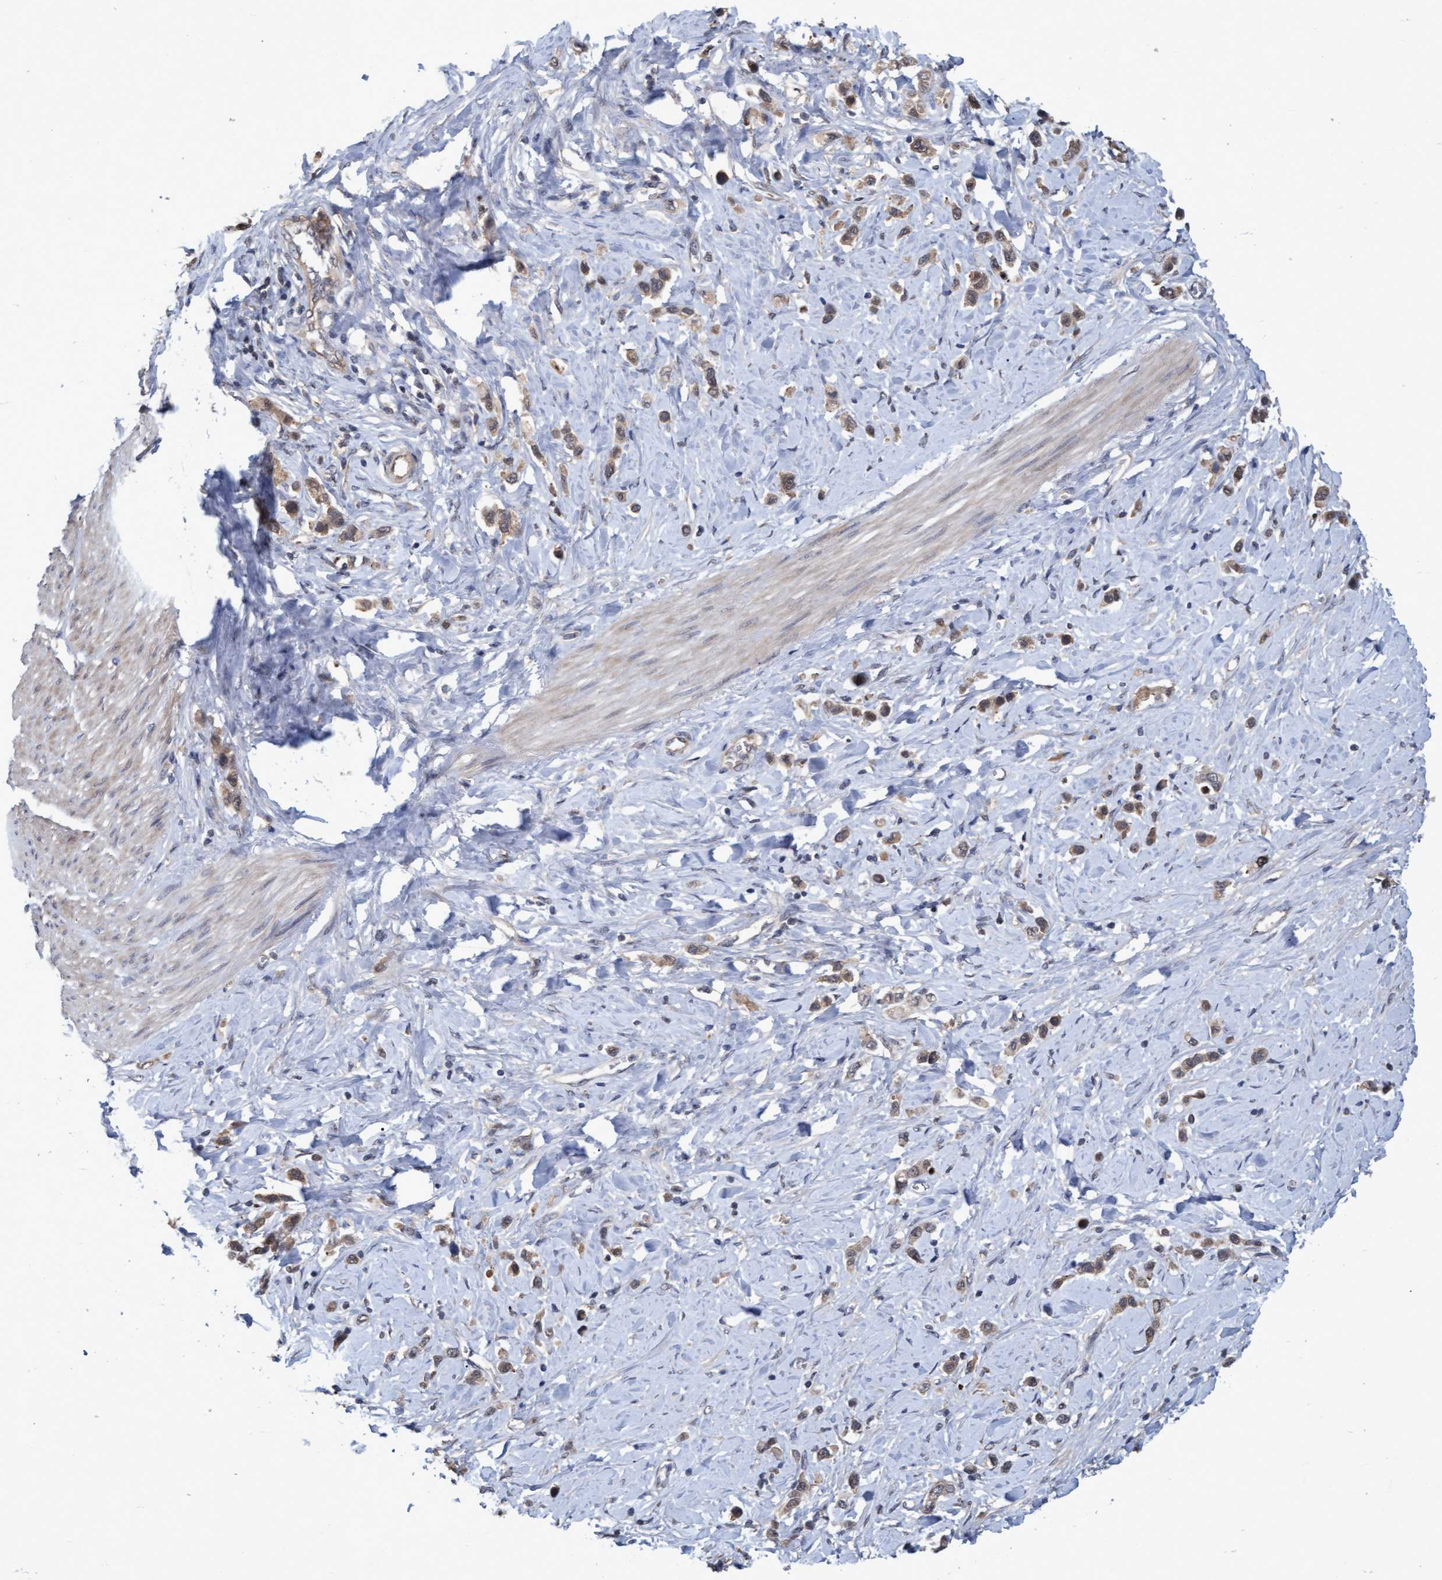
{"staining": {"intensity": "weak", "quantity": ">75%", "location": "cytoplasmic/membranous,nuclear"}, "tissue": "stomach cancer", "cell_type": "Tumor cells", "image_type": "cancer", "snomed": [{"axis": "morphology", "description": "Adenocarcinoma, NOS"}, {"axis": "topography", "description": "Stomach"}], "caption": "DAB immunohistochemical staining of human adenocarcinoma (stomach) exhibits weak cytoplasmic/membranous and nuclear protein positivity in about >75% of tumor cells. (DAB IHC with brightfield microscopy, high magnification).", "gene": "PSMB6", "patient": {"sex": "female", "age": 65}}